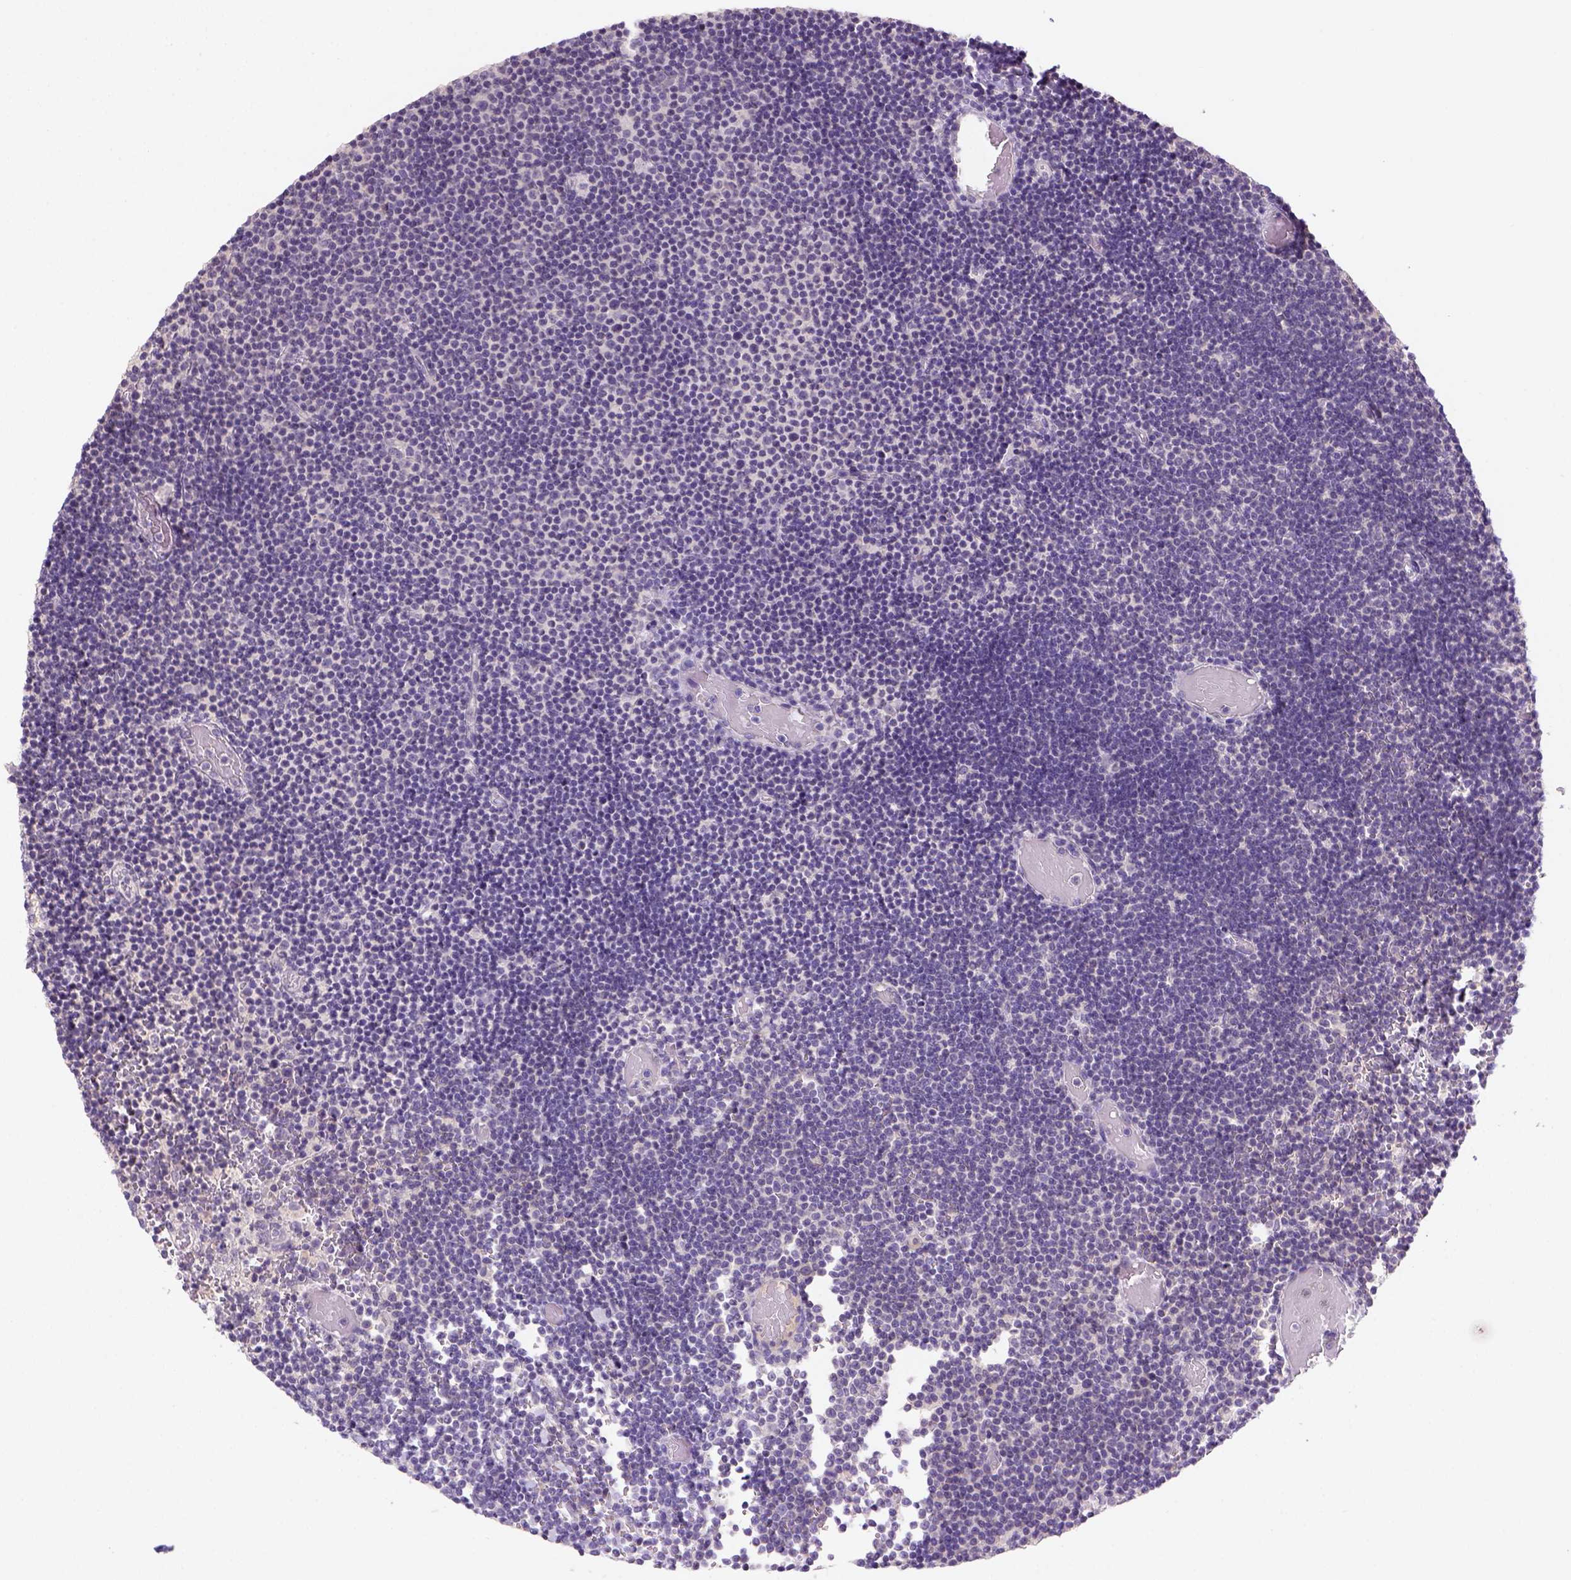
{"staining": {"intensity": "negative", "quantity": "none", "location": "none"}, "tissue": "lymphoma", "cell_type": "Tumor cells", "image_type": "cancer", "snomed": [{"axis": "morphology", "description": "Malignant lymphoma, non-Hodgkin's type, Low grade"}, {"axis": "topography", "description": "Brain"}], "caption": "IHC micrograph of neoplastic tissue: human malignant lymphoma, non-Hodgkin's type (low-grade) stained with DAB demonstrates no significant protein positivity in tumor cells.", "gene": "NLGN2", "patient": {"sex": "female", "age": 66}}